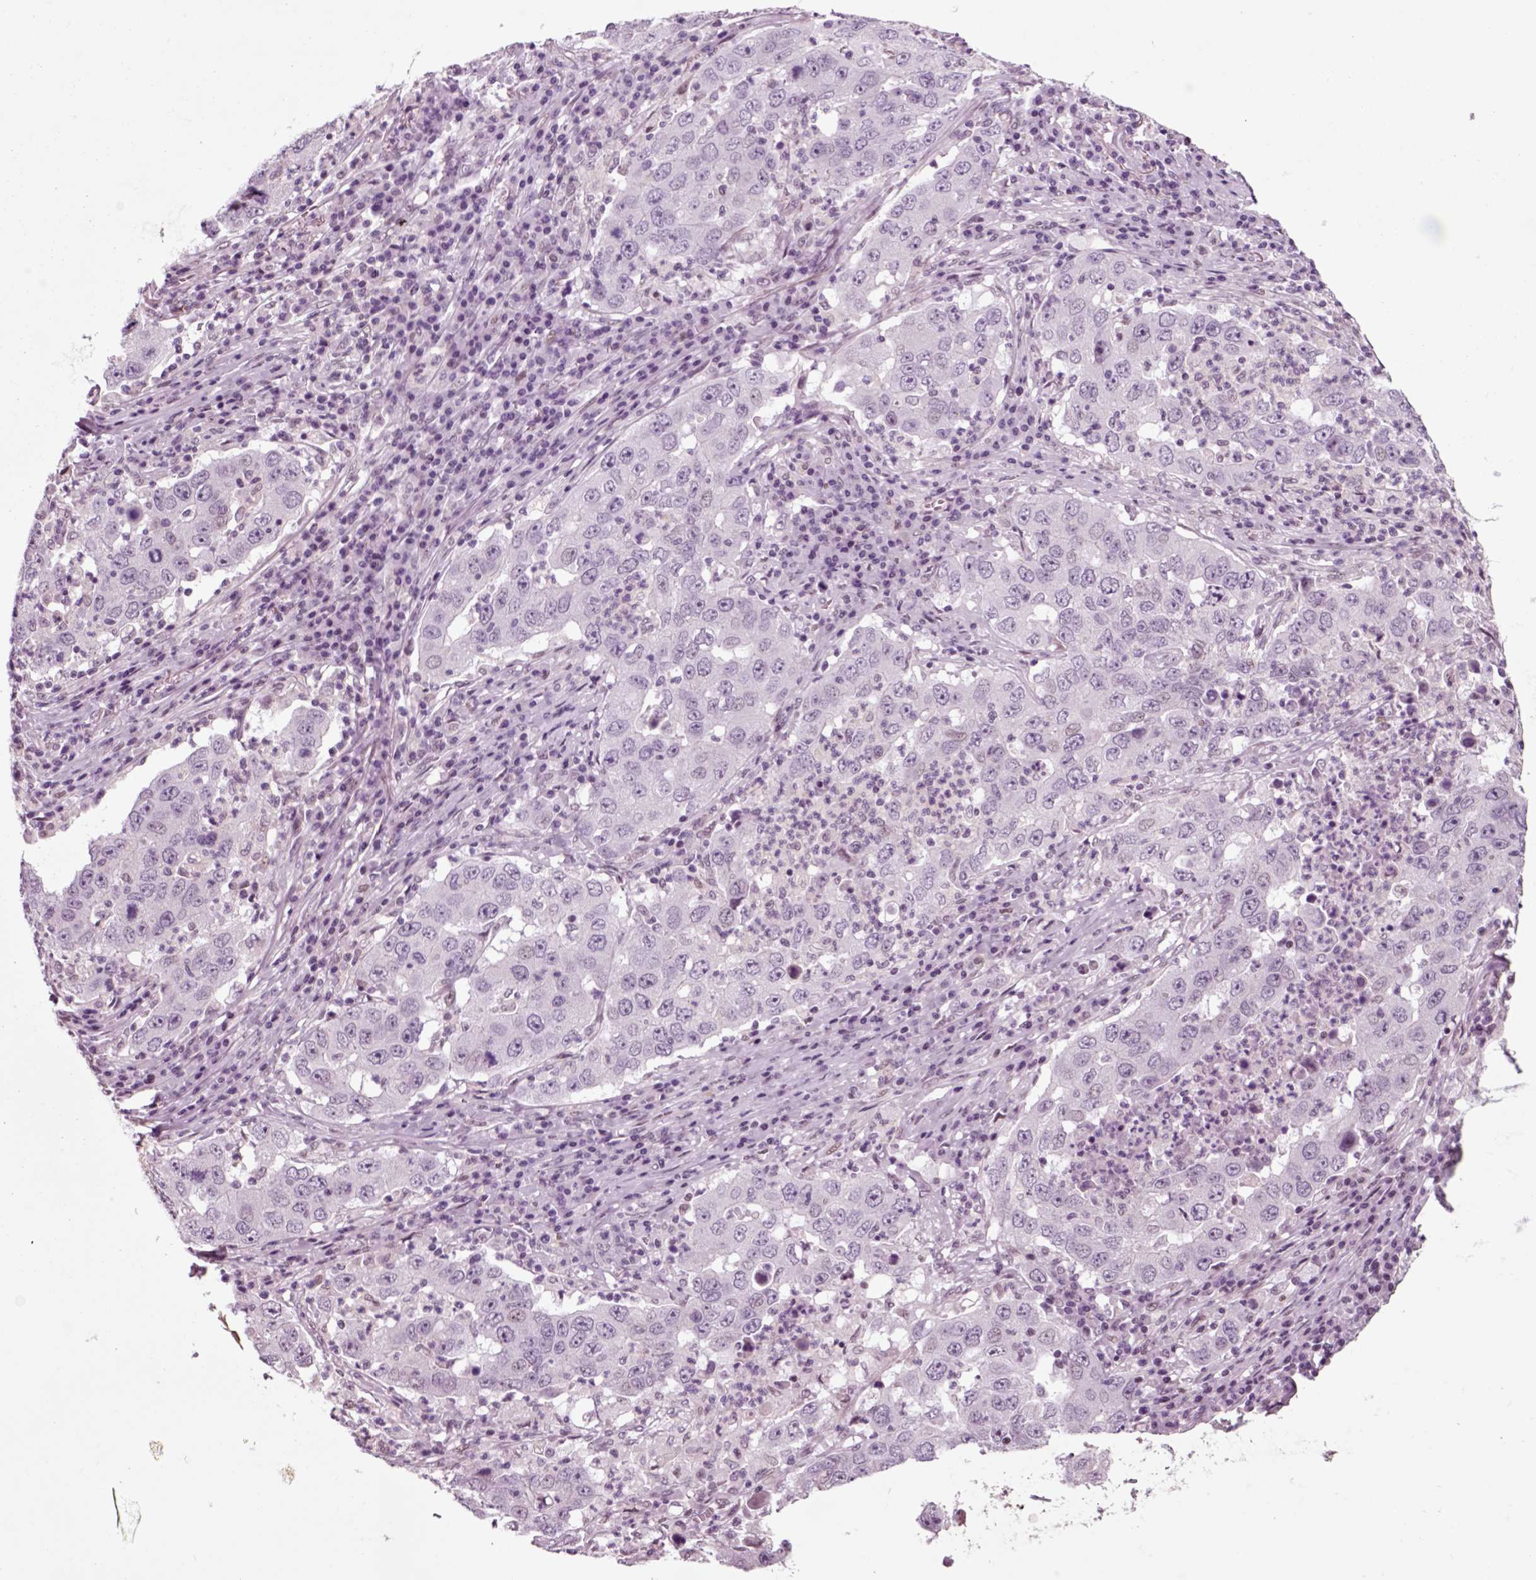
{"staining": {"intensity": "negative", "quantity": "none", "location": "none"}, "tissue": "lung cancer", "cell_type": "Tumor cells", "image_type": "cancer", "snomed": [{"axis": "morphology", "description": "Adenocarcinoma, NOS"}, {"axis": "topography", "description": "Lung"}], "caption": "Tumor cells show no significant staining in lung cancer.", "gene": "CHGB", "patient": {"sex": "male", "age": 73}}